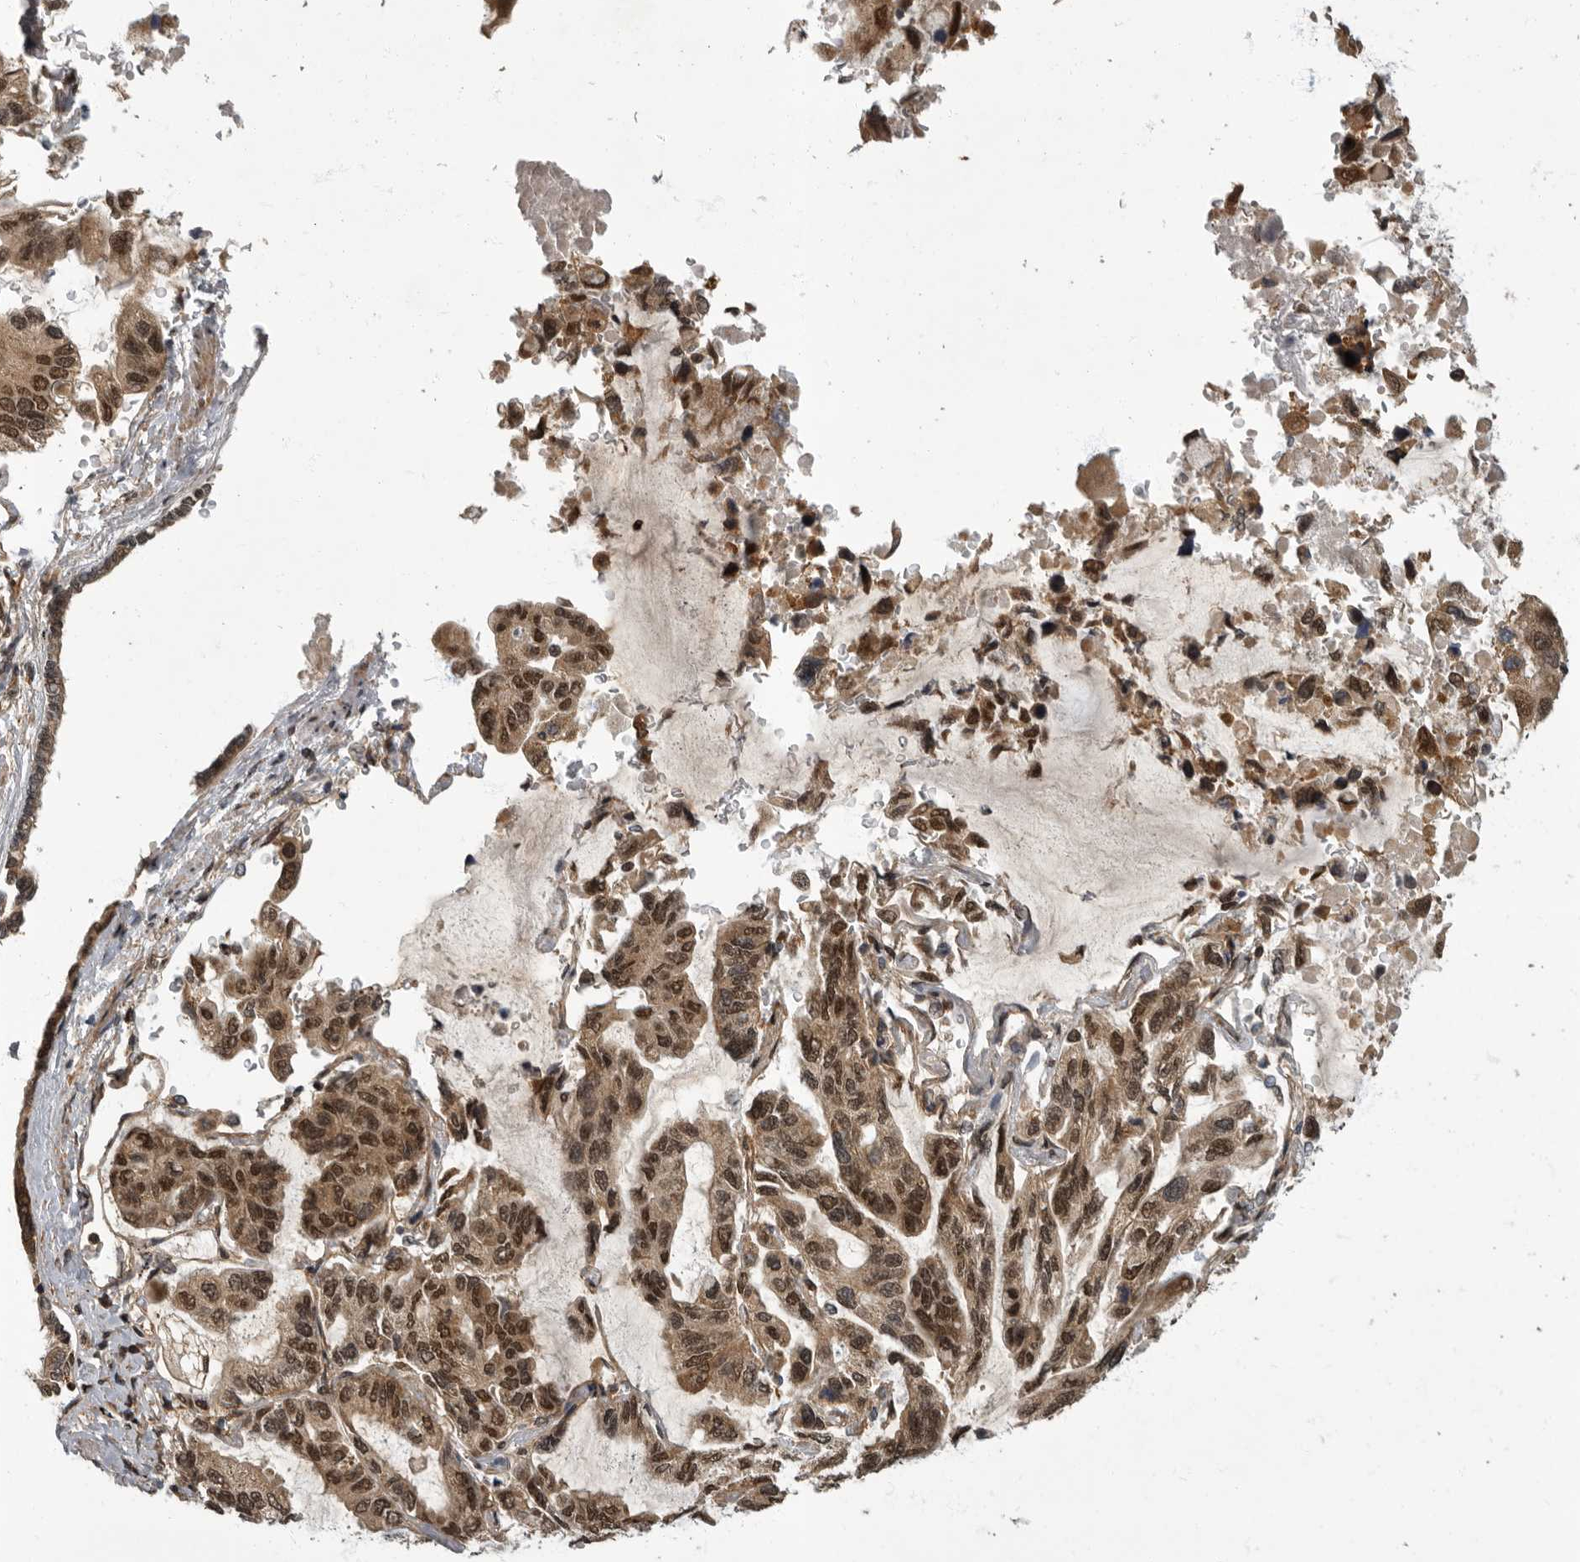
{"staining": {"intensity": "moderate", "quantity": ">75%", "location": "cytoplasmic/membranous,nuclear"}, "tissue": "lung cancer", "cell_type": "Tumor cells", "image_type": "cancer", "snomed": [{"axis": "morphology", "description": "Adenocarcinoma, NOS"}, {"axis": "topography", "description": "Lung"}], "caption": "The photomicrograph demonstrates staining of lung cancer (adenocarcinoma), revealing moderate cytoplasmic/membranous and nuclear protein positivity (brown color) within tumor cells. The staining is performed using DAB brown chromogen to label protein expression. The nuclei are counter-stained blue using hematoxylin.", "gene": "VPS50", "patient": {"sex": "male", "age": 64}}